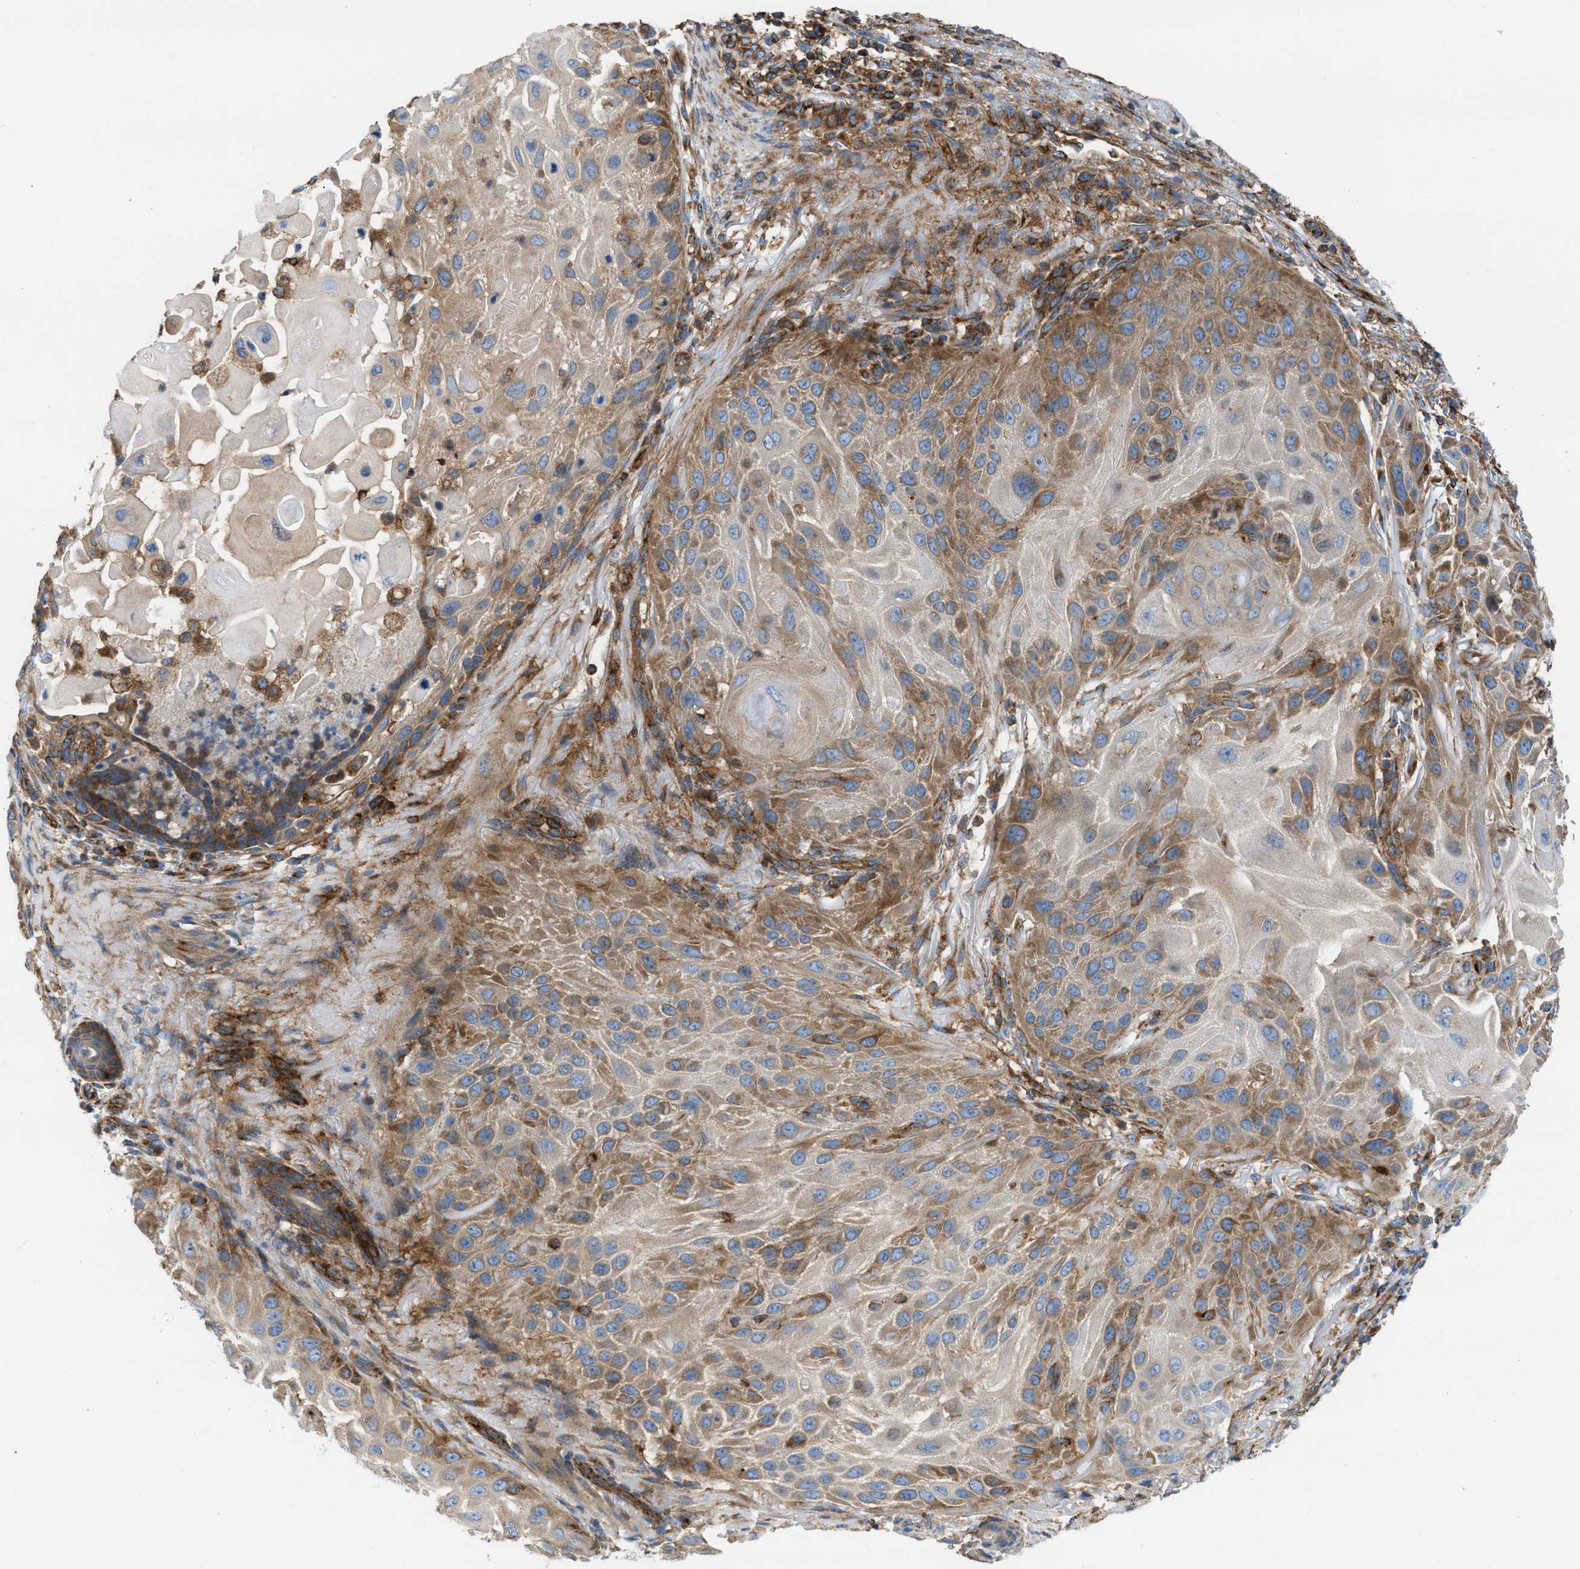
{"staining": {"intensity": "moderate", "quantity": "25%-75%", "location": "cytoplasmic/membranous"}, "tissue": "skin cancer", "cell_type": "Tumor cells", "image_type": "cancer", "snomed": [{"axis": "morphology", "description": "Squamous cell carcinoma, NOS"}, {"axis": "topography", "description": "Skin"}], "caption": "Skin squamous cell carcinoma tissue displays moderate cytoplasmic/membranous positivity in about 25%-75% of tumor cells", "gene": "TBC1D15", "patient": {"sex": "female", "age": 77}}